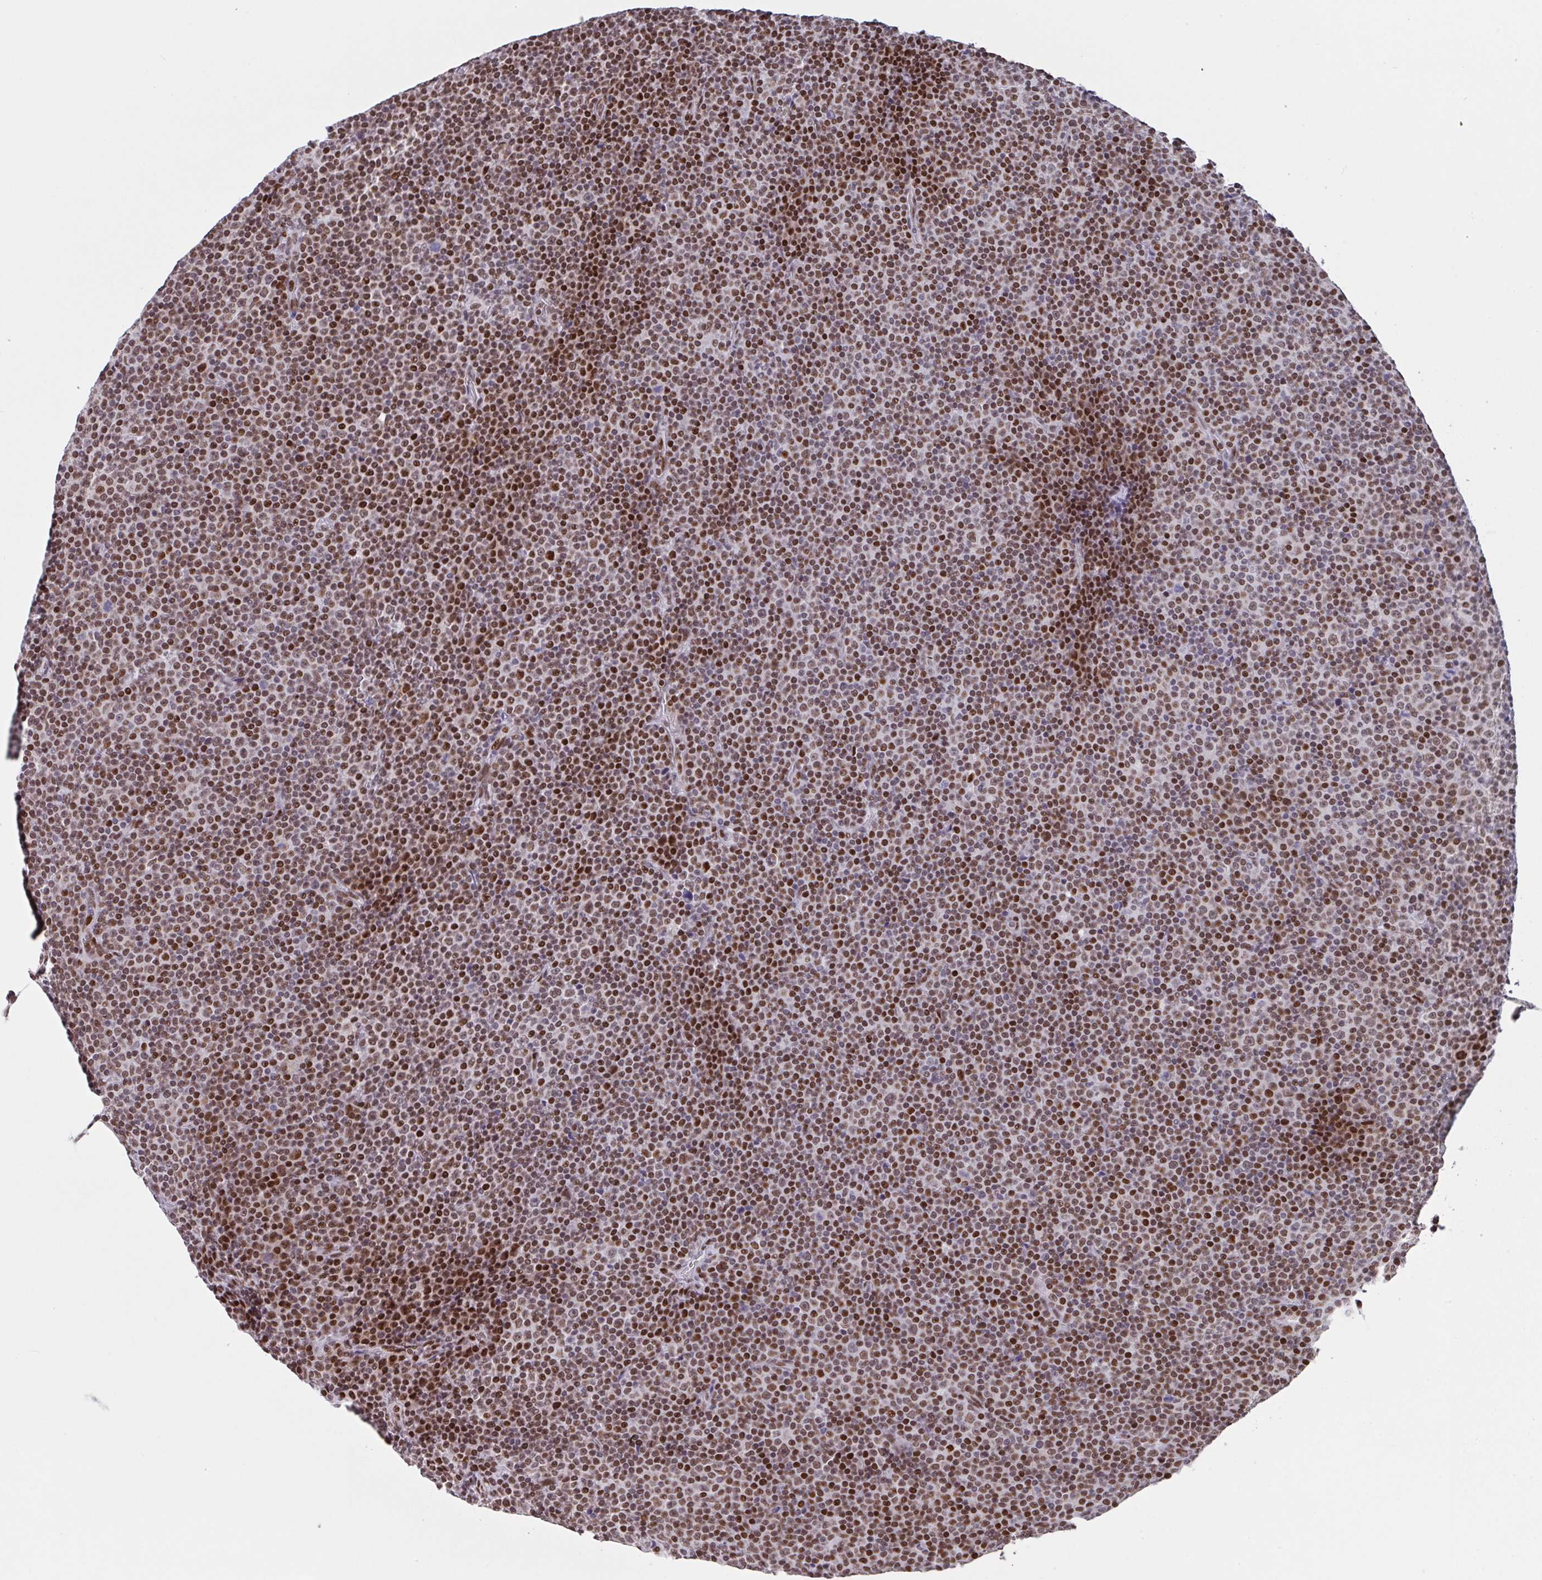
{"staining": {"intensity": "strong", "quantity": ">75%", "location": "nuclear"}, "tissue": "lymphoma", "cell_type": "Tumor cells", "image_type": "cancer", "snomed": [{"axis": "morphology", "description": "Malignant lymphoma, non-Hodgkin's type, Low grade"}, {"axis": "topography", "description": "Lymph node"}], "caption": "Strong nuclear protein staining is present in about >75% of tumor cells in lymphoma. (IHC, brightfield microscopy, high magnification).", "gene": "CLP1", "patient": {"sex": "female", "age": 67}}